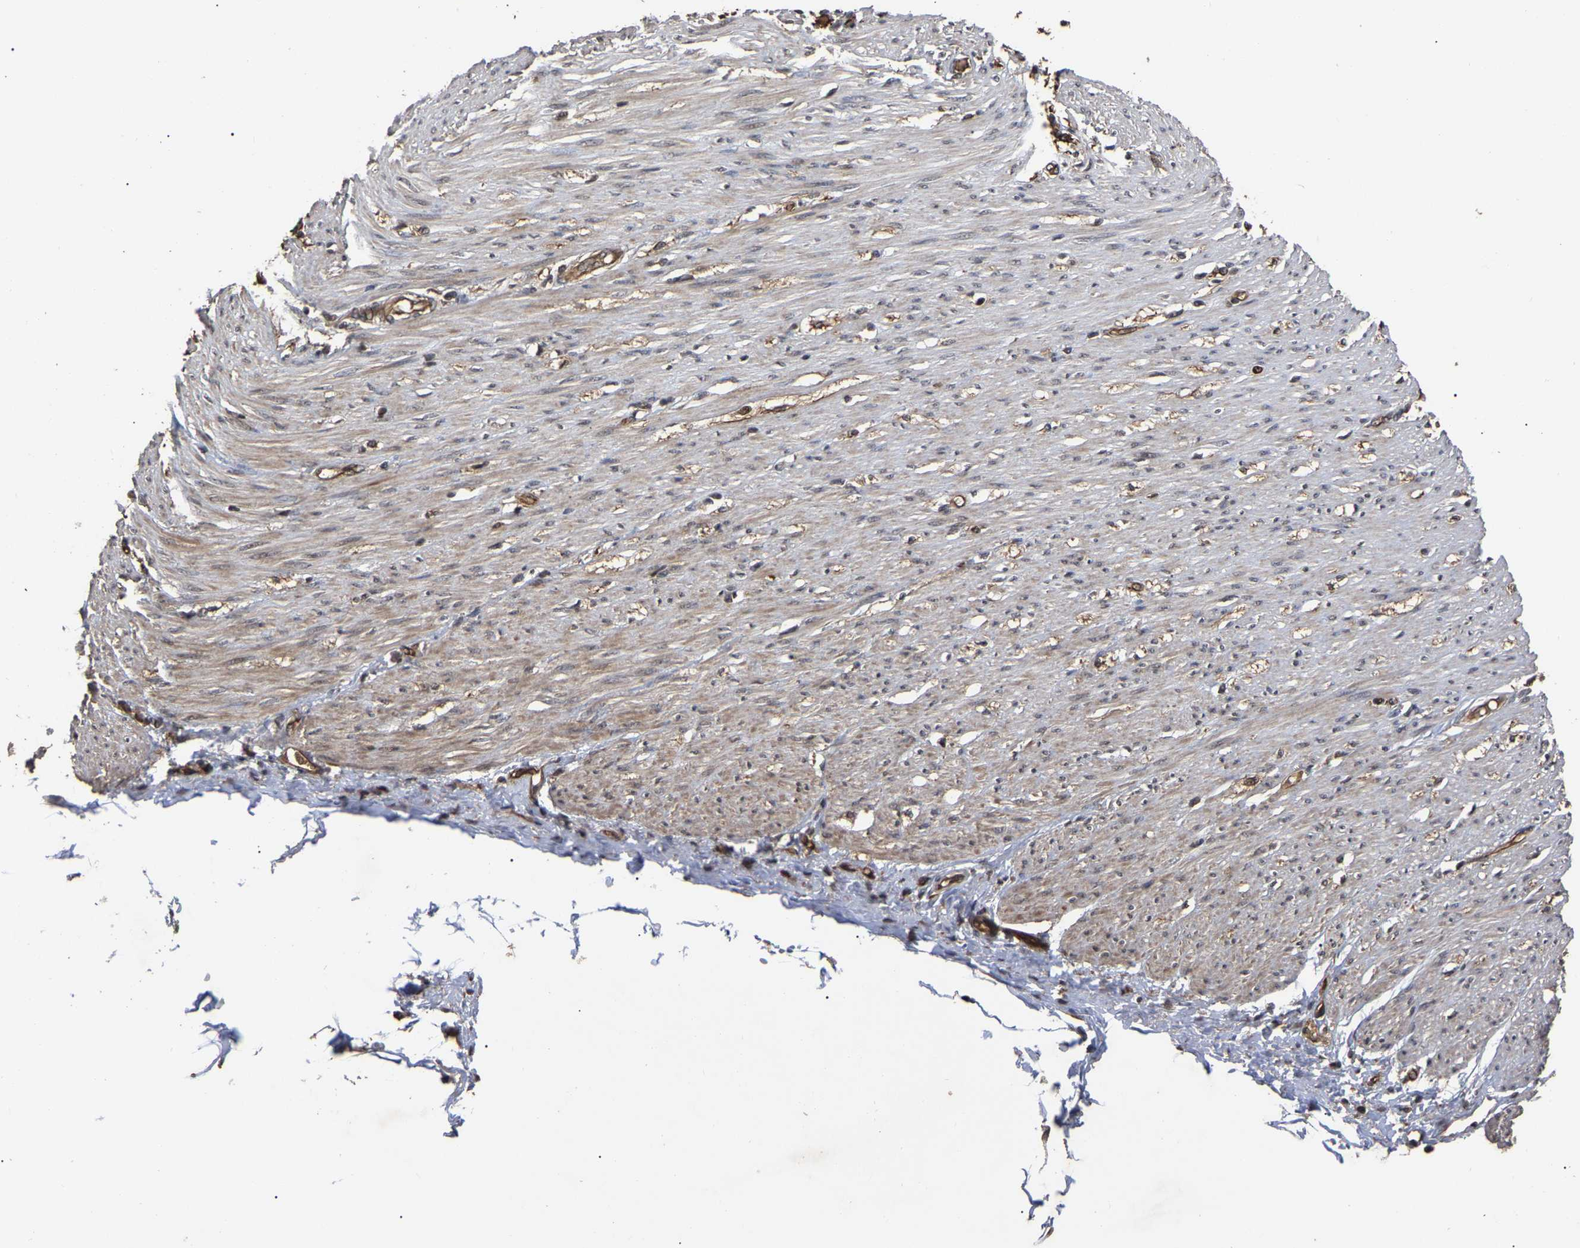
{"staining": {"intensity": "moderate", "quantity": ">75%", "location": "cytoplasmic/membranous"}, "tissue": "adipose tissue", "cell_type": "Adipocytes", "image_type": "normal", "snomed": [{"axis": "morphology", "description": "Normal tissue, NOS"}, {"axis": "morphology", "description": "Adenocarcinoma, NOS"}, {"axis": "topography", "description": "Colon"}, {"axis": "topography", "description": "Peripheral nerve tissue"}], "caption": "Brown immunohistochemical staining in normal adipose tissue reveals moderate cytoplasmic/membranous positivity in about >75% of adipocytes. The staining was performed using DAB (3,3'-diaminobenzidine) to visualize the protein expression in brown, while the nuclei were stained in blue with hematoxylin (Magnification: 20x).", "gene": "FAM161B", "patient": {"sex": "male", "age": 14}}